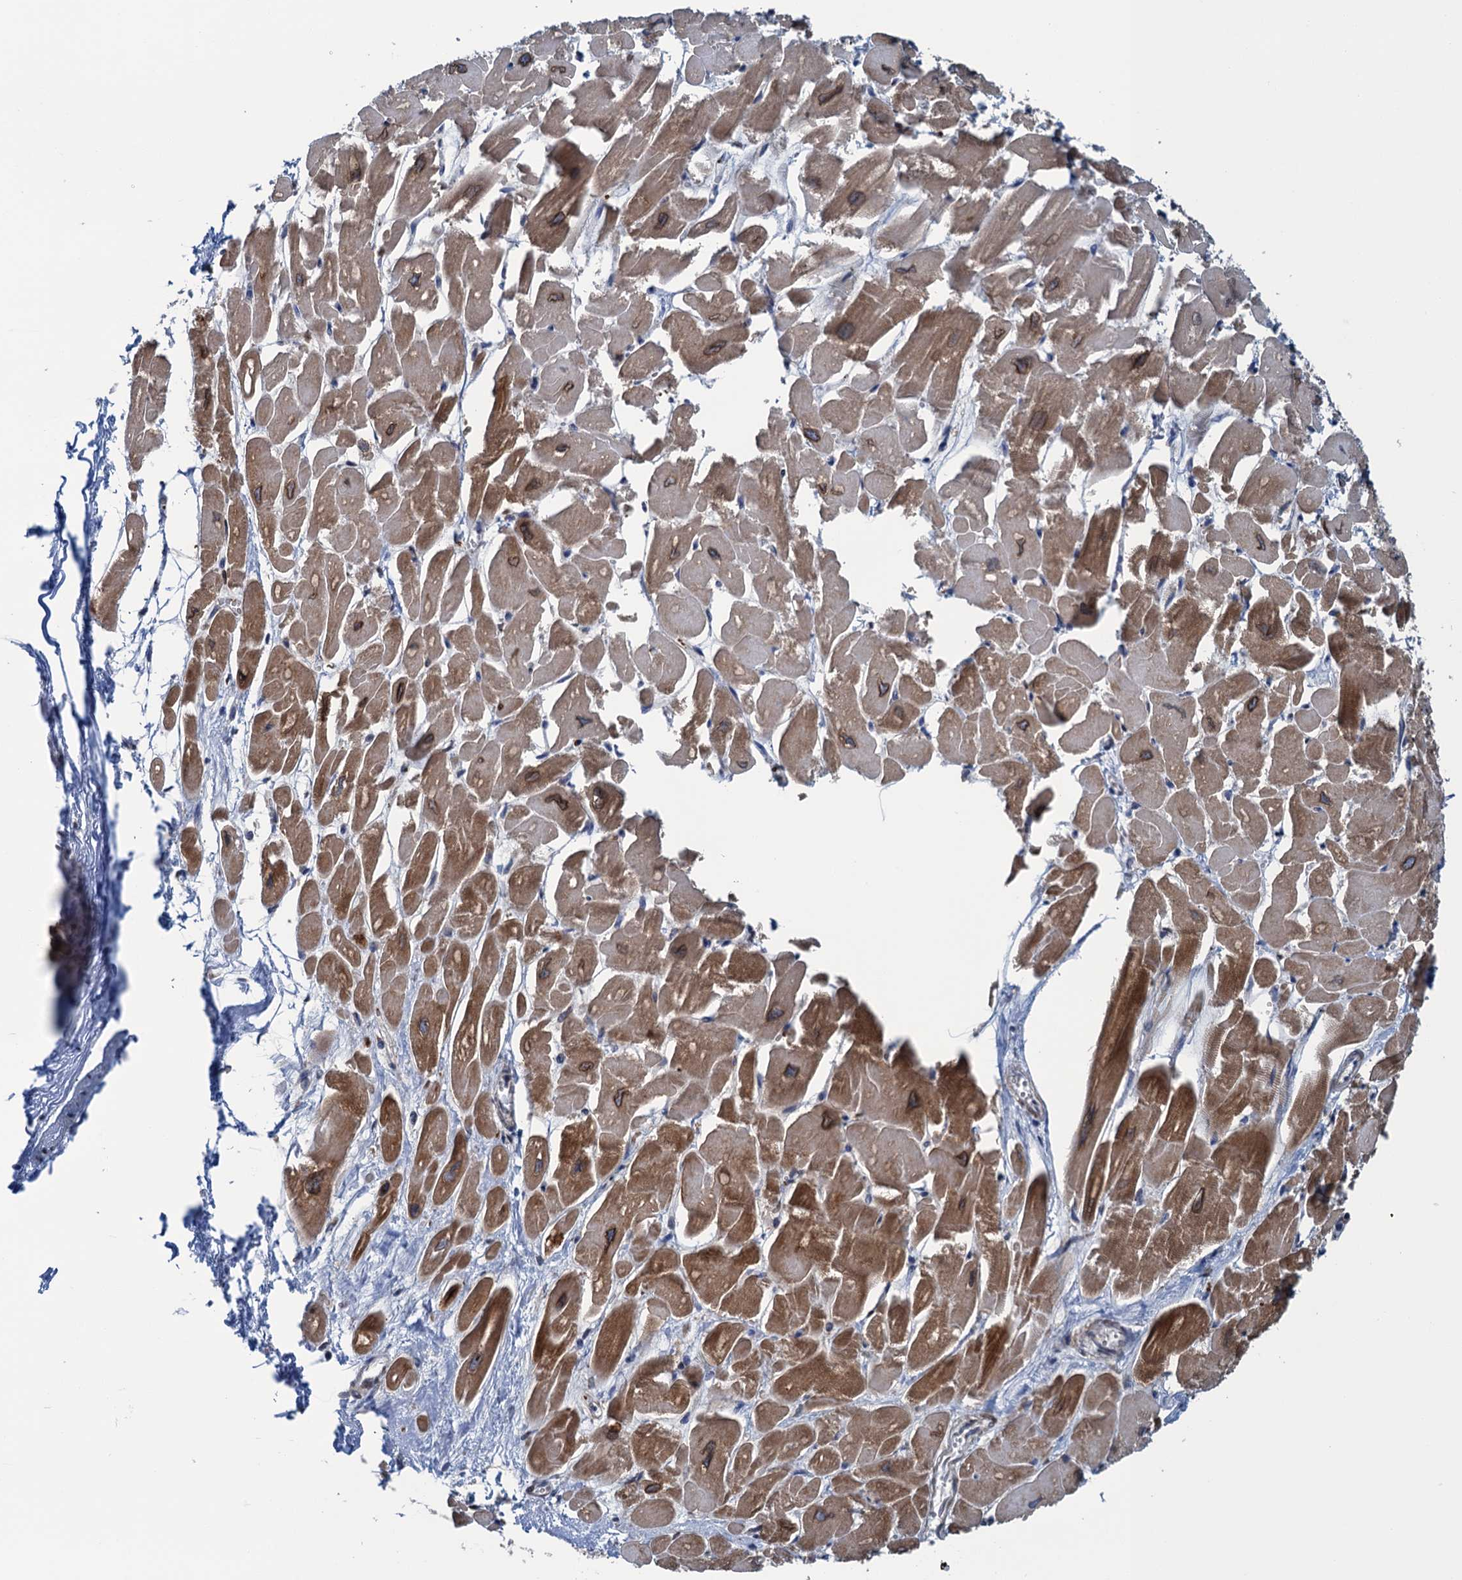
{"staining": {"intensity": "moderate", "quantity": ">75%", "location": "cytoplasmic/membranous,nuclear"}, "tissue": "heart muscle", "cell_type": "Cardiomyocytes", "image_type": "normal", "snomed": [{"axis": "morphology", "description": "Normal tissue, NOS"}, {"axis": "topography", "description": "Heart"}], "caption": "Immunohistochemical staining of benign heart muscle shows moderate cytoplasmic/membranous,nuclear protein expression in approximately >75% of cardiomyocytes. (Brightfield microscopy of DAB IHC at high magnification).", "gene": "TMEM205", "patient": {"sex": "male", "age": 54}}